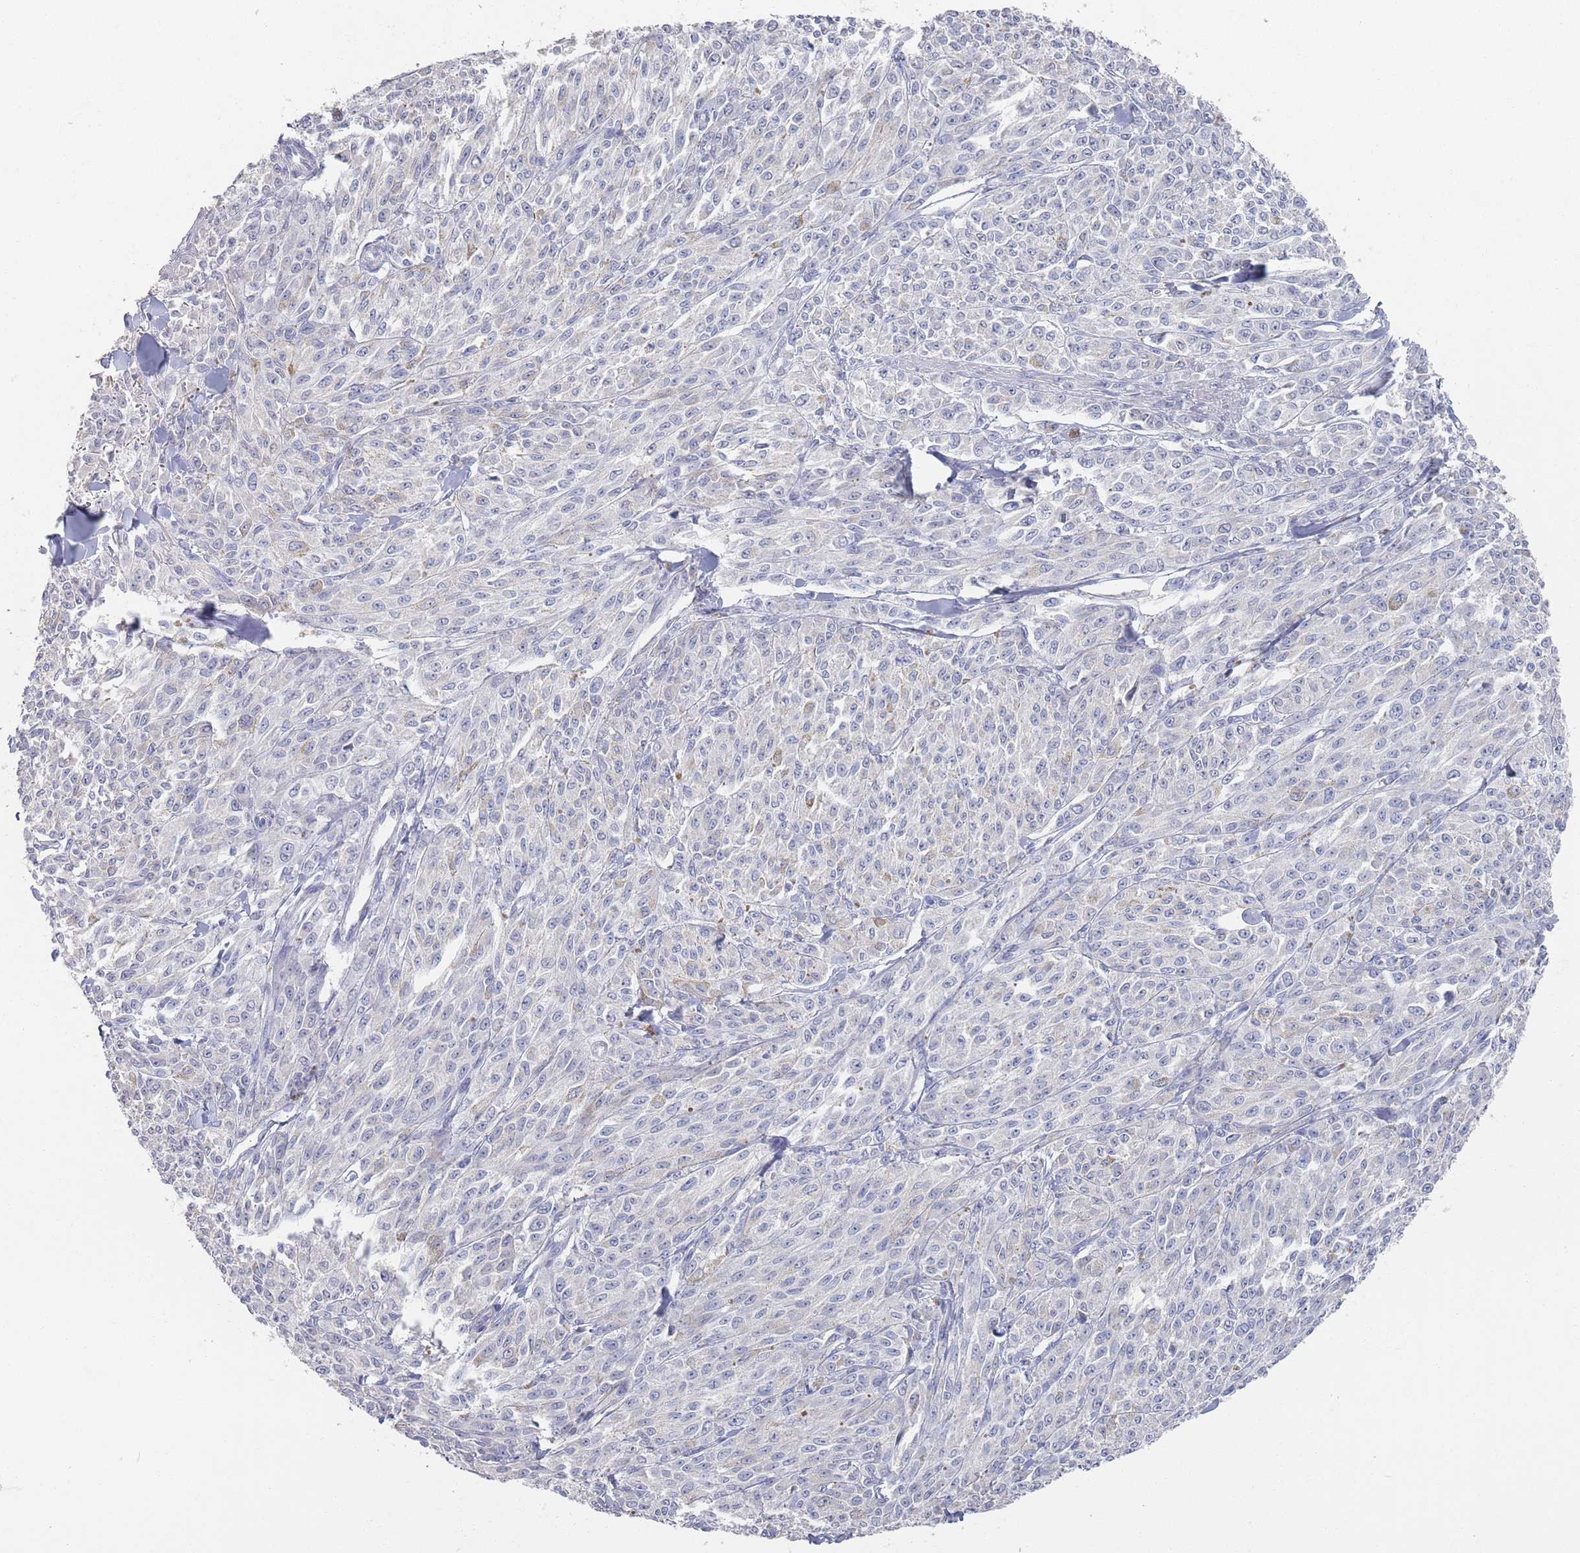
{"staining": {"intensity": "negative", "quantity": "none", "location": "none"}, "tissue": "melanoma", "cell_type": "Tumor cells", "image_type": "cancer", "snomed": [{"axis": "morphology", "description": "Malignant melanoma, NOS"}, {"axis": "topography", "description": "Skin"}], "caption": "Tumor cells show no significant staining in malignant melanoma.", "gene": "PROM2", "patient": {"sex": "female", "age": 52}}